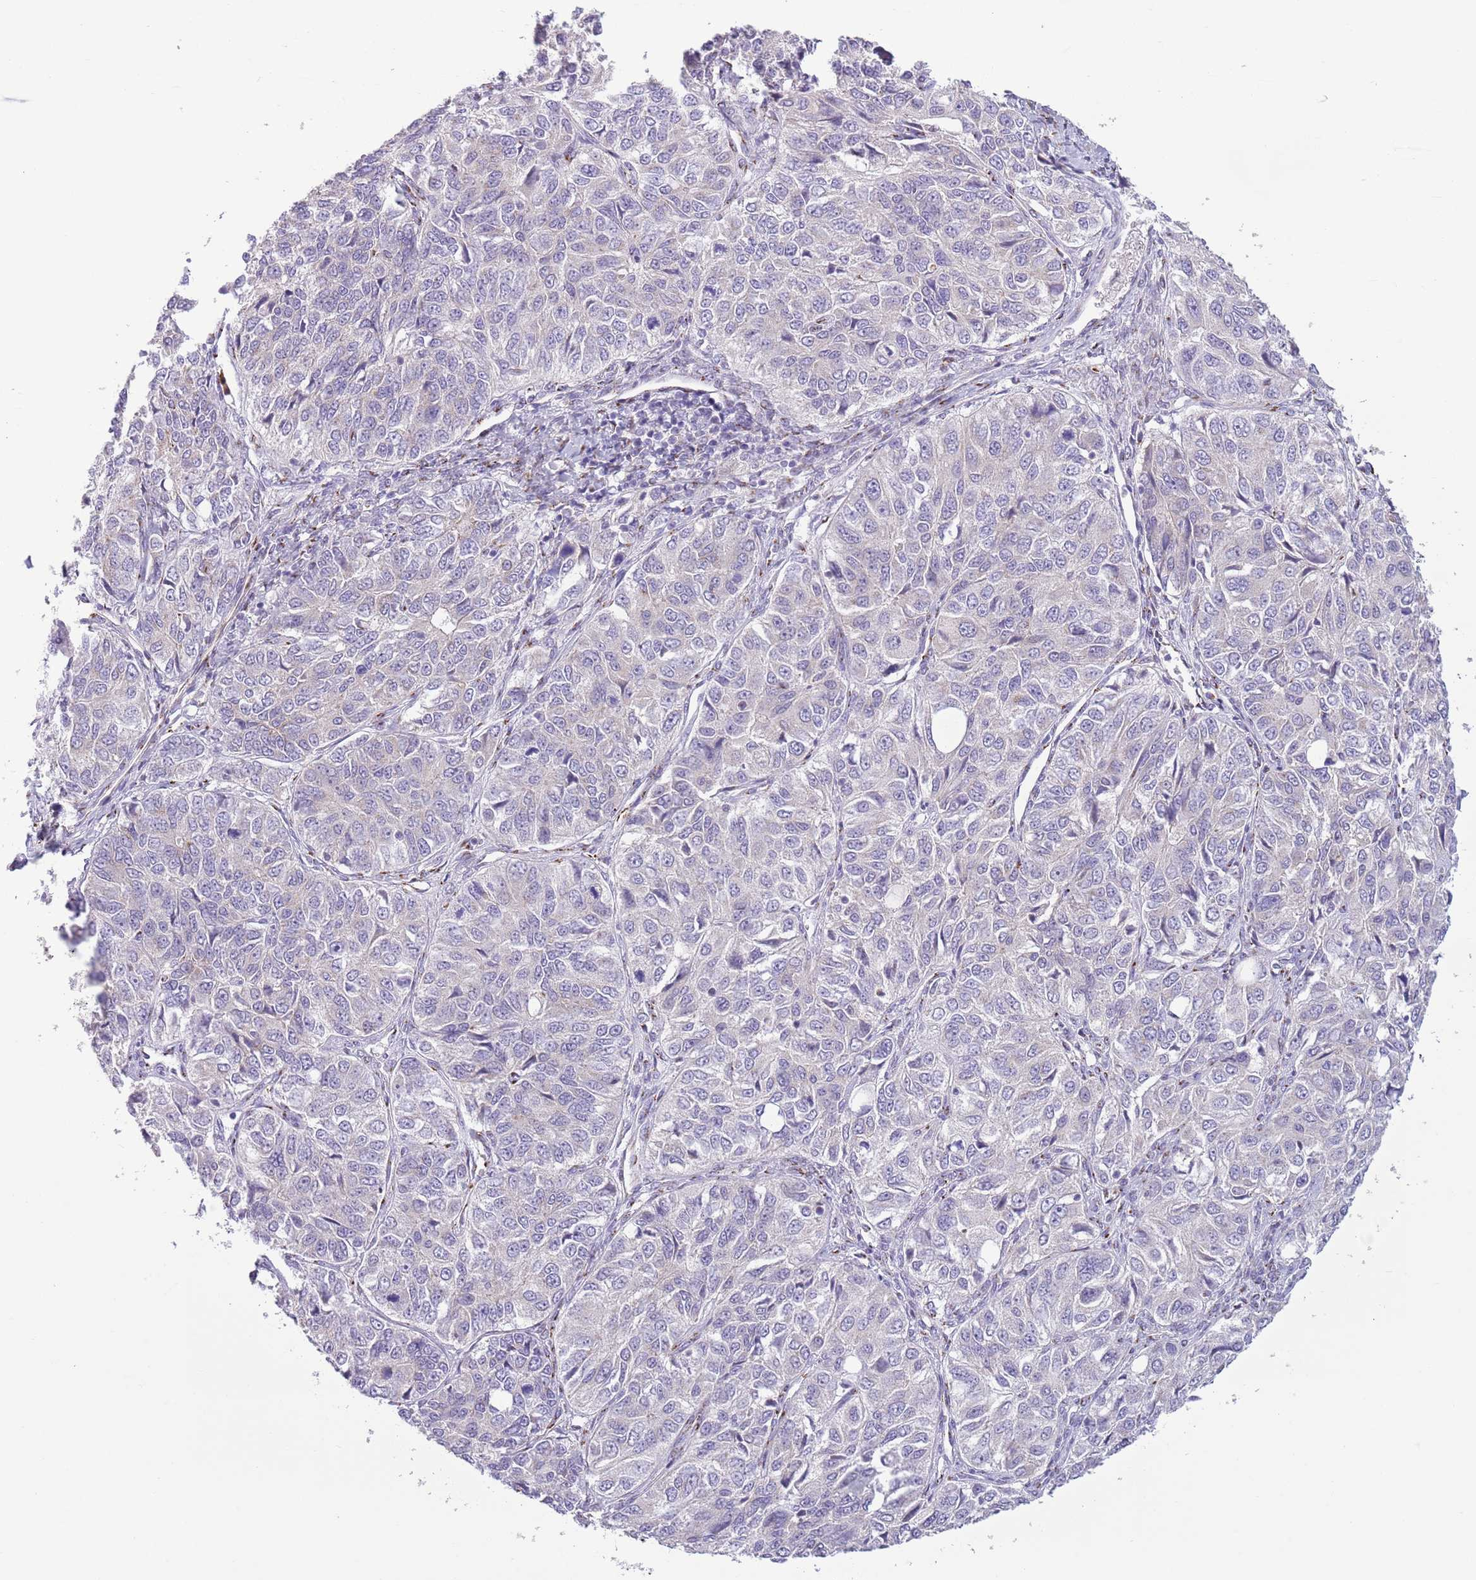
{"staining": {"intensity": "negative", "quantity": "none", "location": "none"}, "tissue": "ovarian cancer", "cell_type": "Tumor cells", "image_type": "cancer", "snomed": [{"axis": "morphology", "description": "Carcinoma, endometroid"}, {"axis": "topography", "description": "Ovary"}], "caption": "The immunohistochemistry (IHC) photomicrograph has no significant expression in tumor cells of ovarian cancer tissue.", "gene": "C20orf96", "patient": {"sex": "female", "age": 51}}